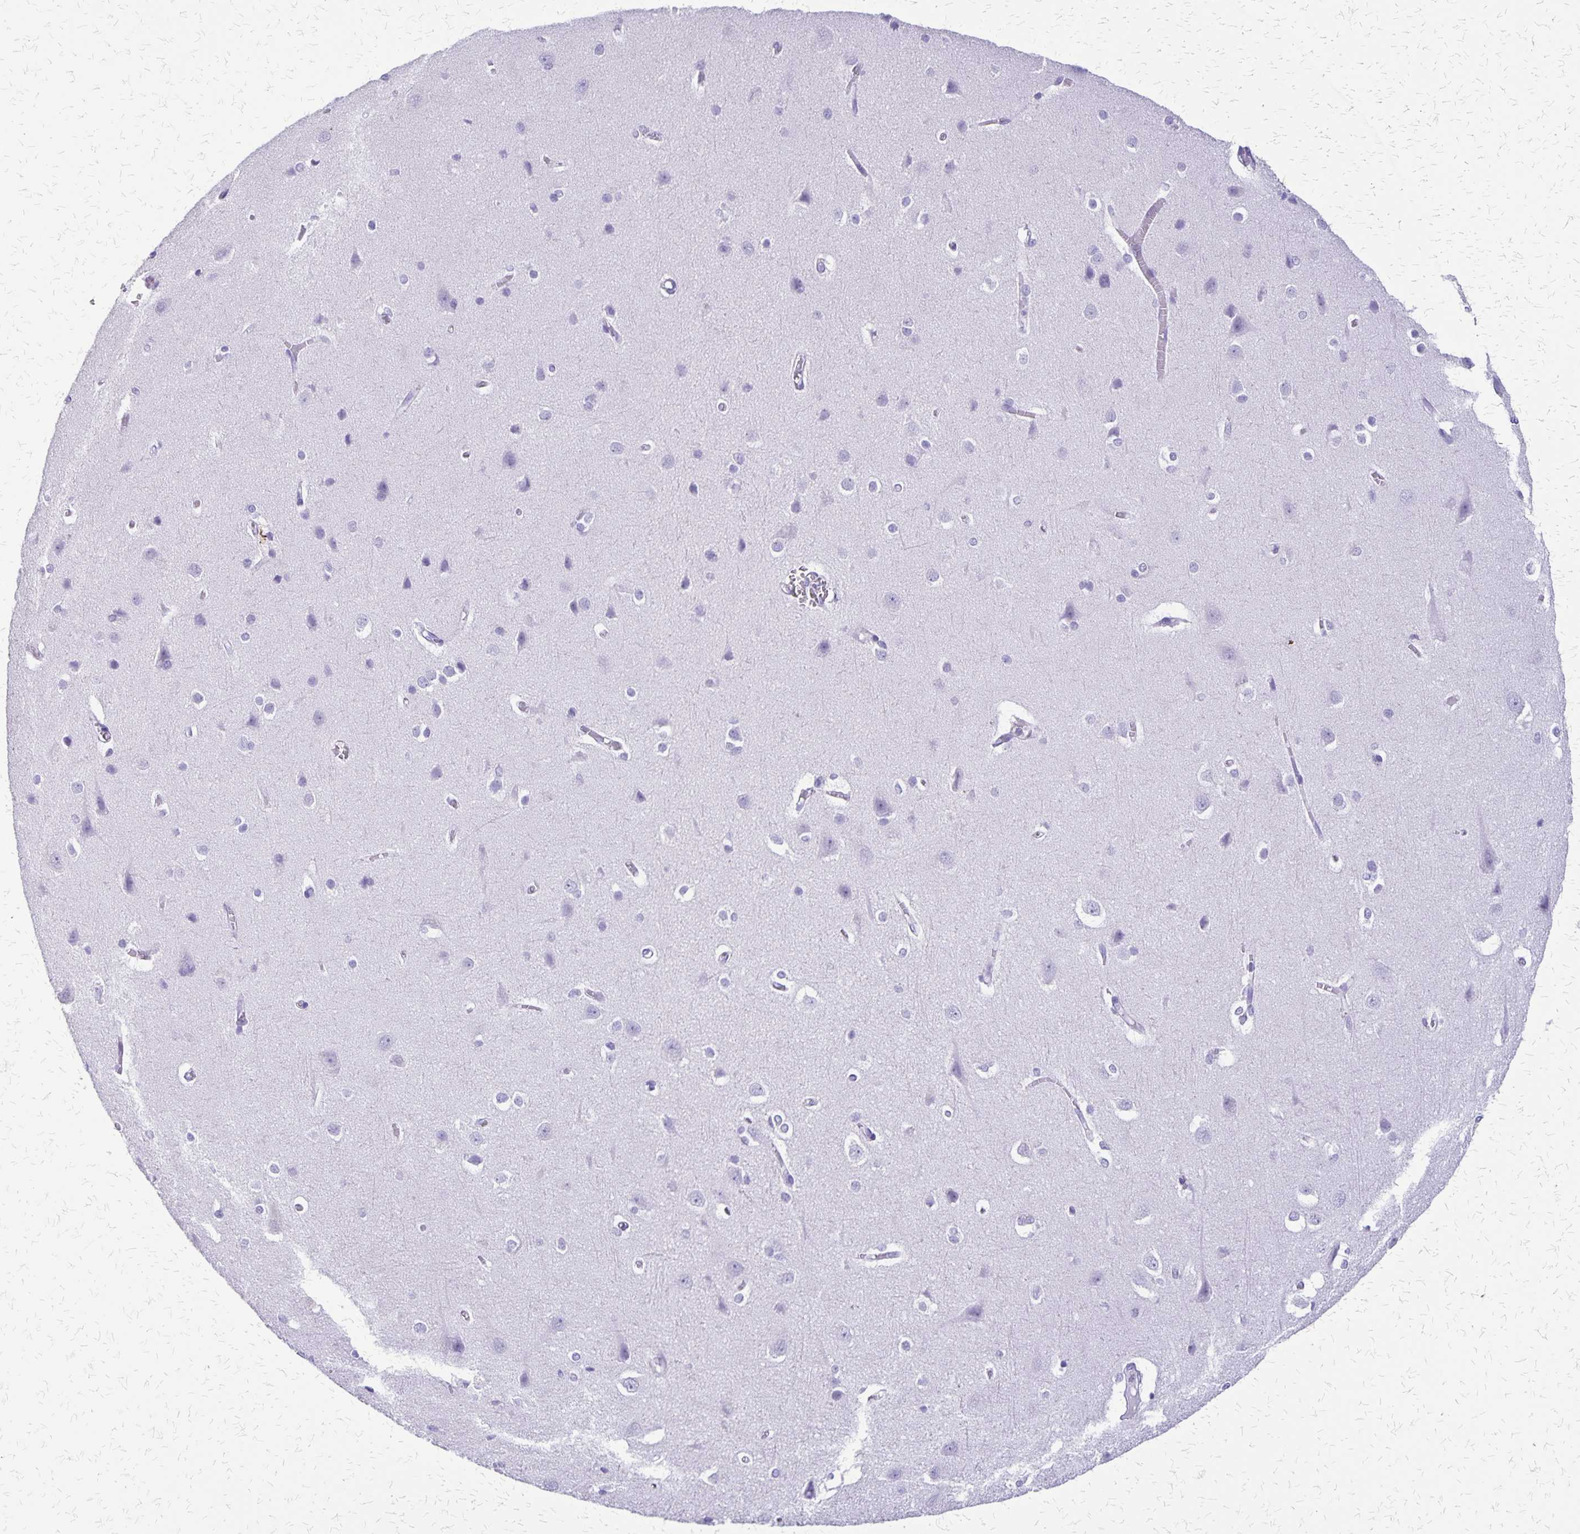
{"staining": {"intensity": "negative", "quantity": "none", "location": "none"}, "tissue": "cerebral cortex", "cell_type": "Endothelial cells", "image_type": "normal", "snomed": [{"axis": "morphology", "description": "Normal tissue, NOS"}, {"axis": "topography", "description": "Cerebral cortex"}], "caption": "This is a image of IHC staining of normal cerebral cortex, which shows no staining in endothelial cells.", "gene": "SLC13A2", "patient": {"sex": "male", "age": 37}}